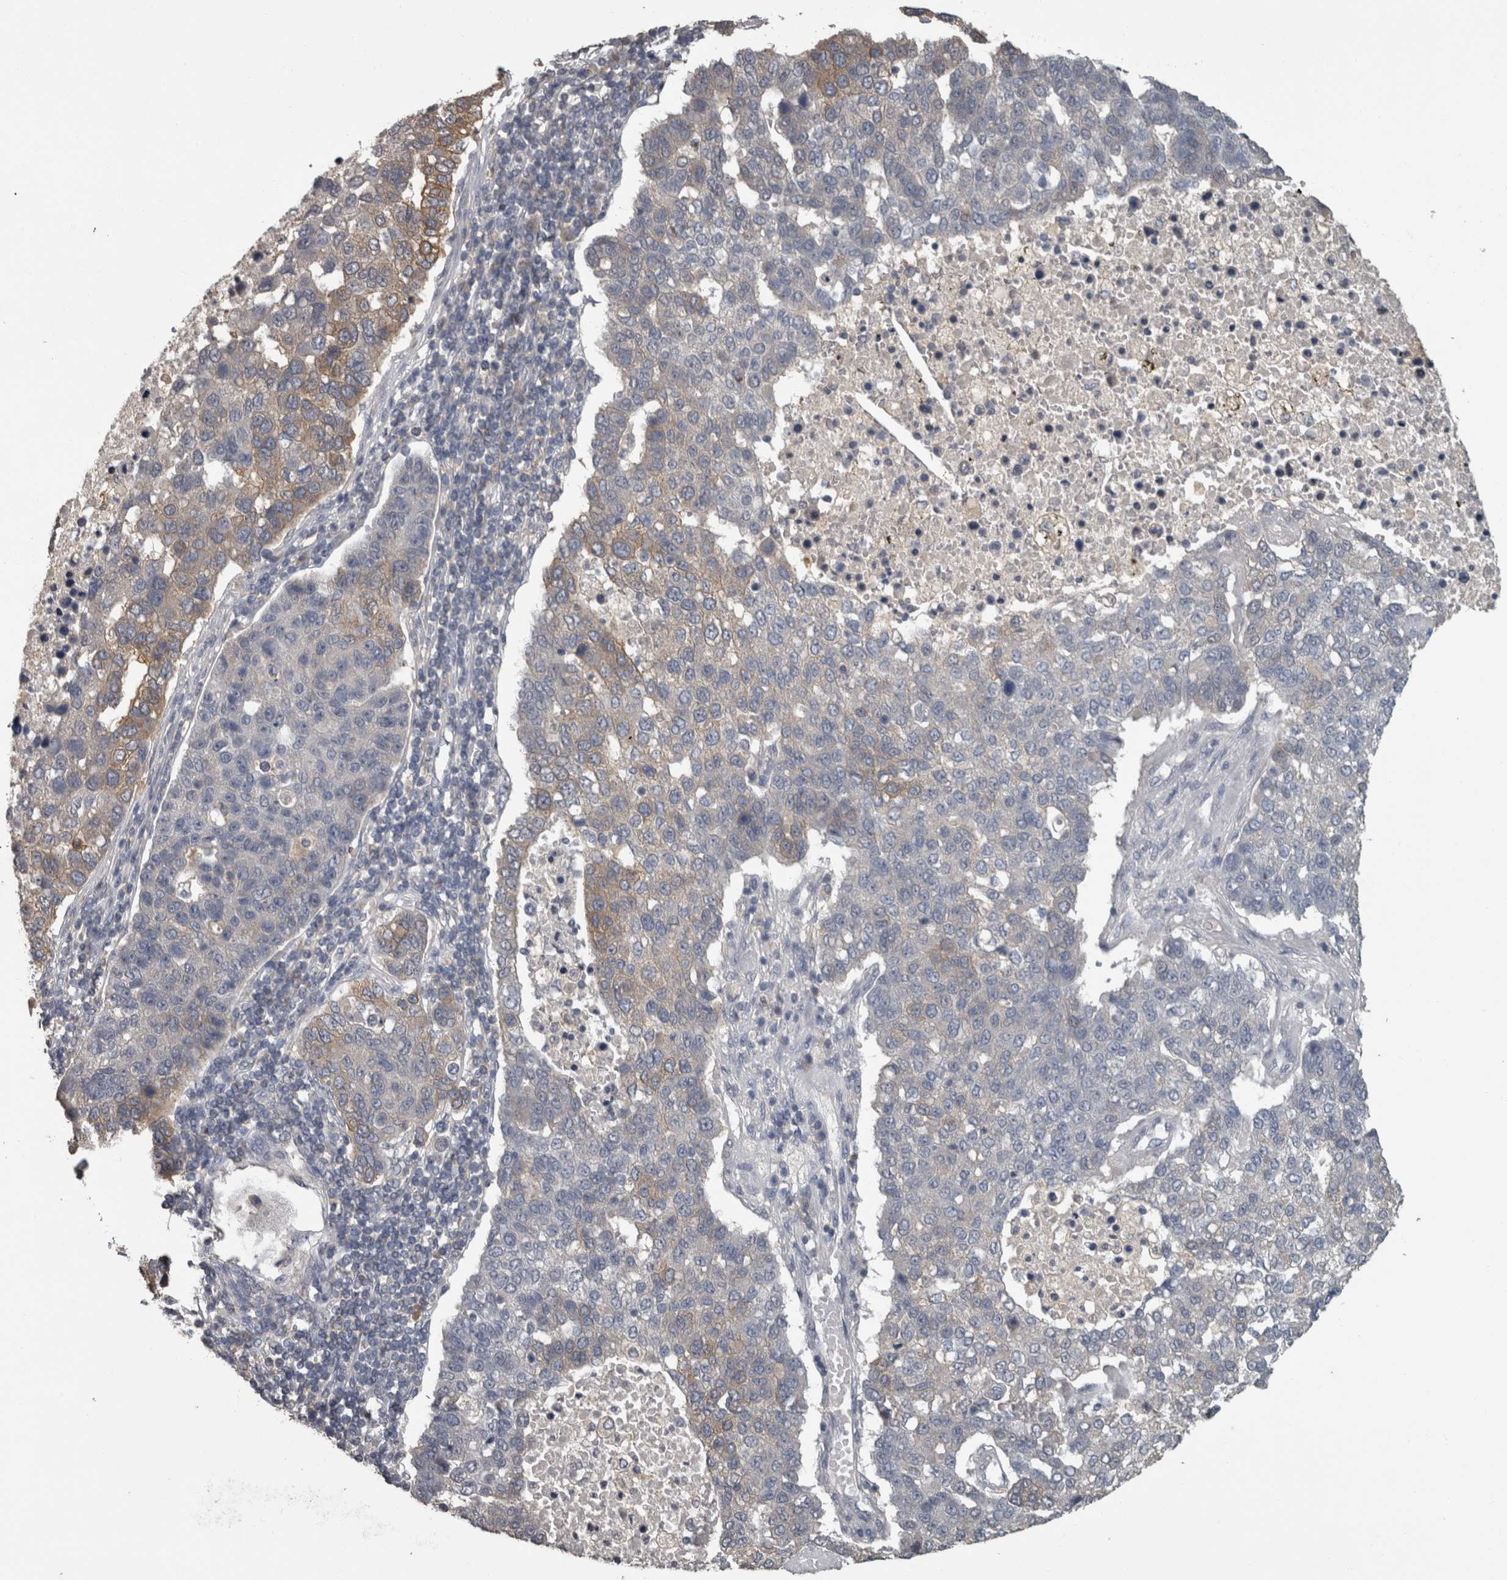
{"staining": {"intensity": "weak", "quantity": "<25%", "location": "cytoplasmic/membranous"}, "tissue": "pancreatic cancer", "cell_type": "Tumor cells", "image_type": "cancer", "snomed": [{"axis": "morphology", "description": "Adenocarcinoma, NOS"}, {"axis": "topography", "description": "Pancreas"}], "caption": "The micrograph displays no staining of tumor cells in adenocarcinoma (pancreatic).", "gene": "PIK3AP1", "patient": {"sex": "female", "age": 61}}